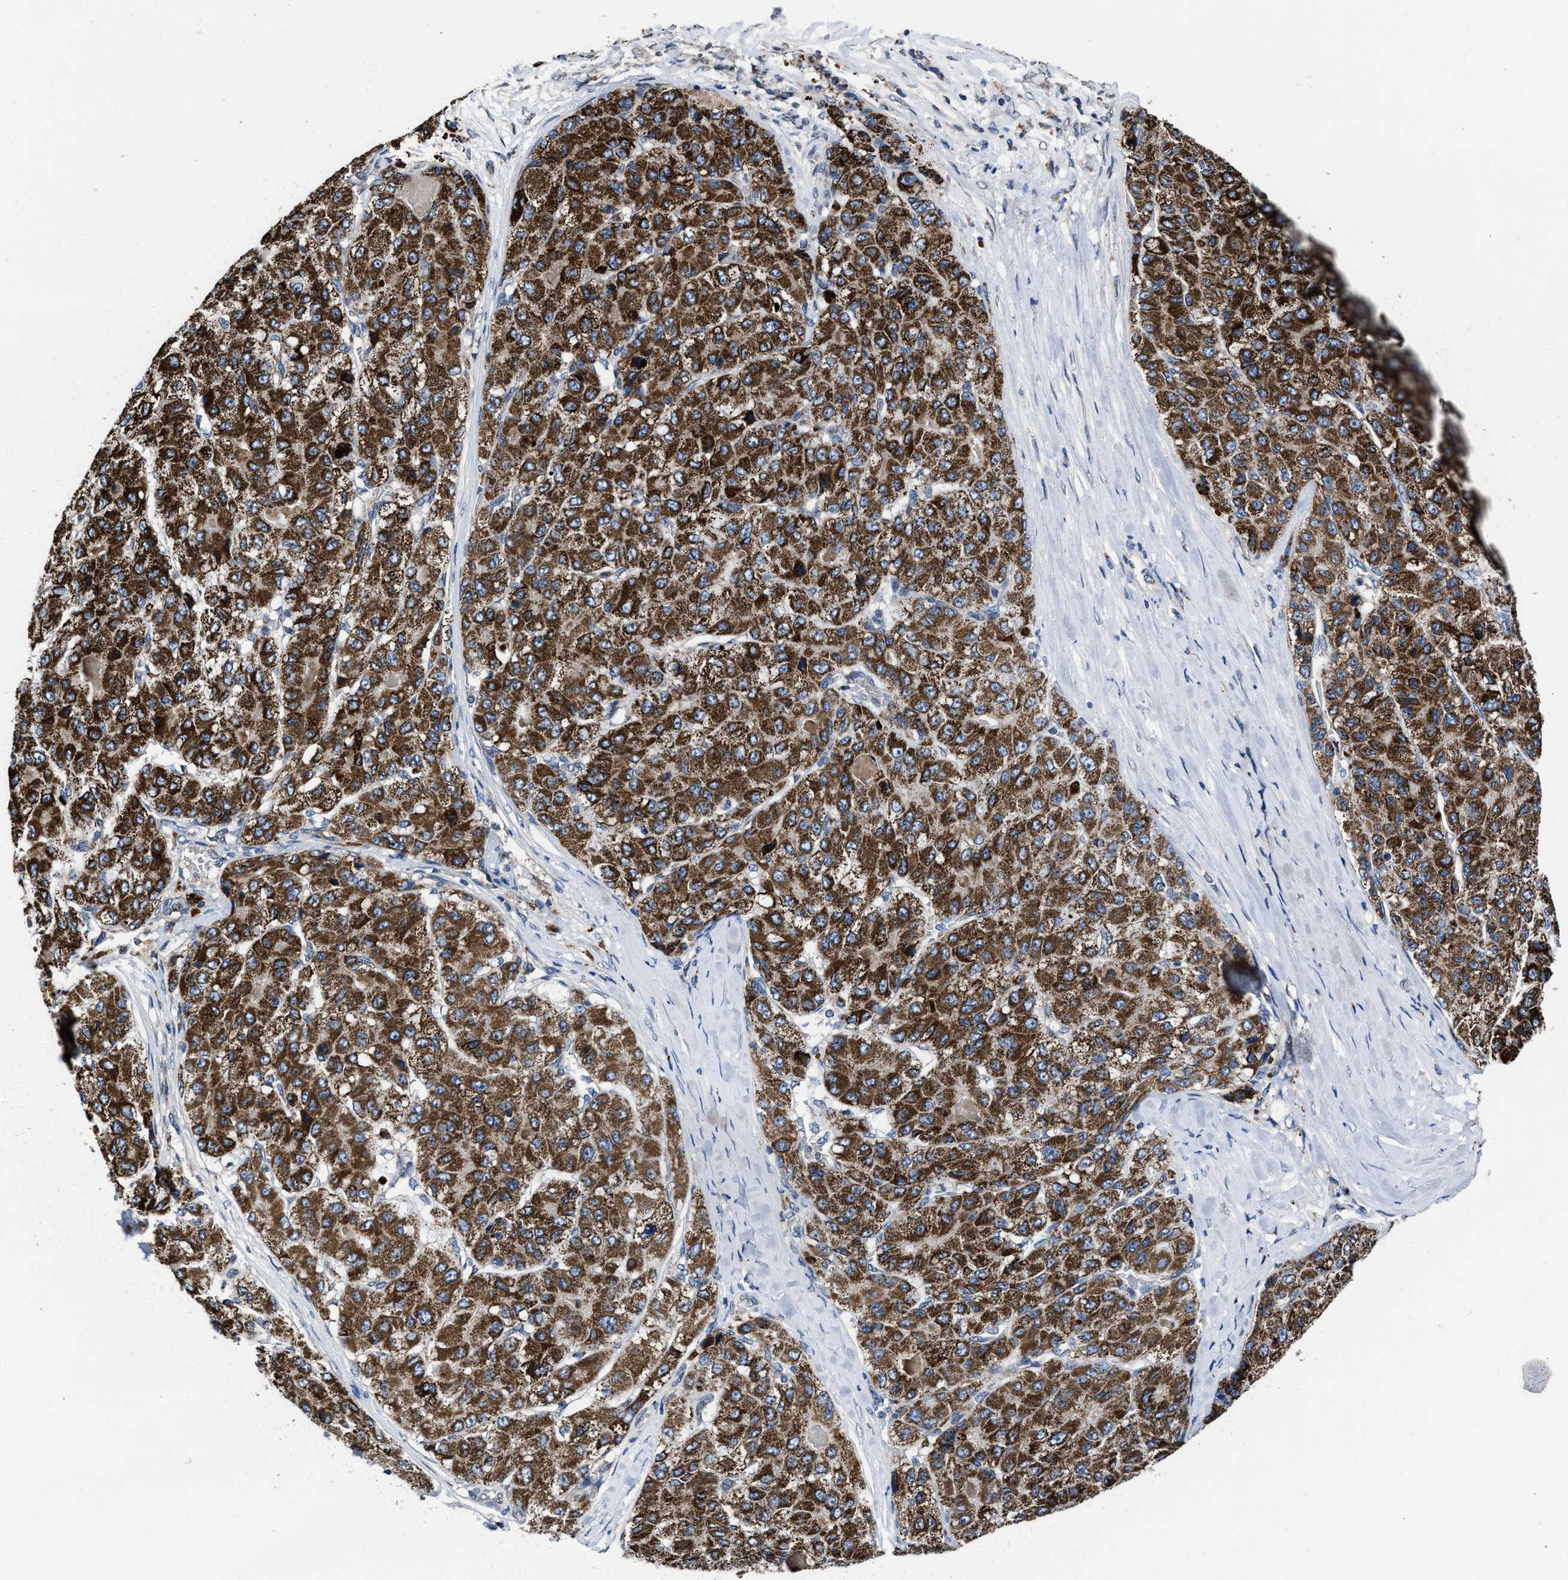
{"staining": {"intensity": "strong", "quantity": ">75%", "location": "cytoplasmic/membranous"}, "tissue": "liver cancer", "cell_type": "Tumor cells", "image_type": "cancer", "snomed": [{"axis": "morphology", "description": "Carcinoma, Hepatocellular, NOS"}, {"axis": "topography", "description": "Liver"}], "caption": "This micrograph demonstrates IHC staining of human hepatocellular carcinoma (liver), with high strong cytoplasmic/membranous staining in about >75% of tumor cells.", "gene": "CACNA1D", "patient": {"sex": "male", "age": 80}}